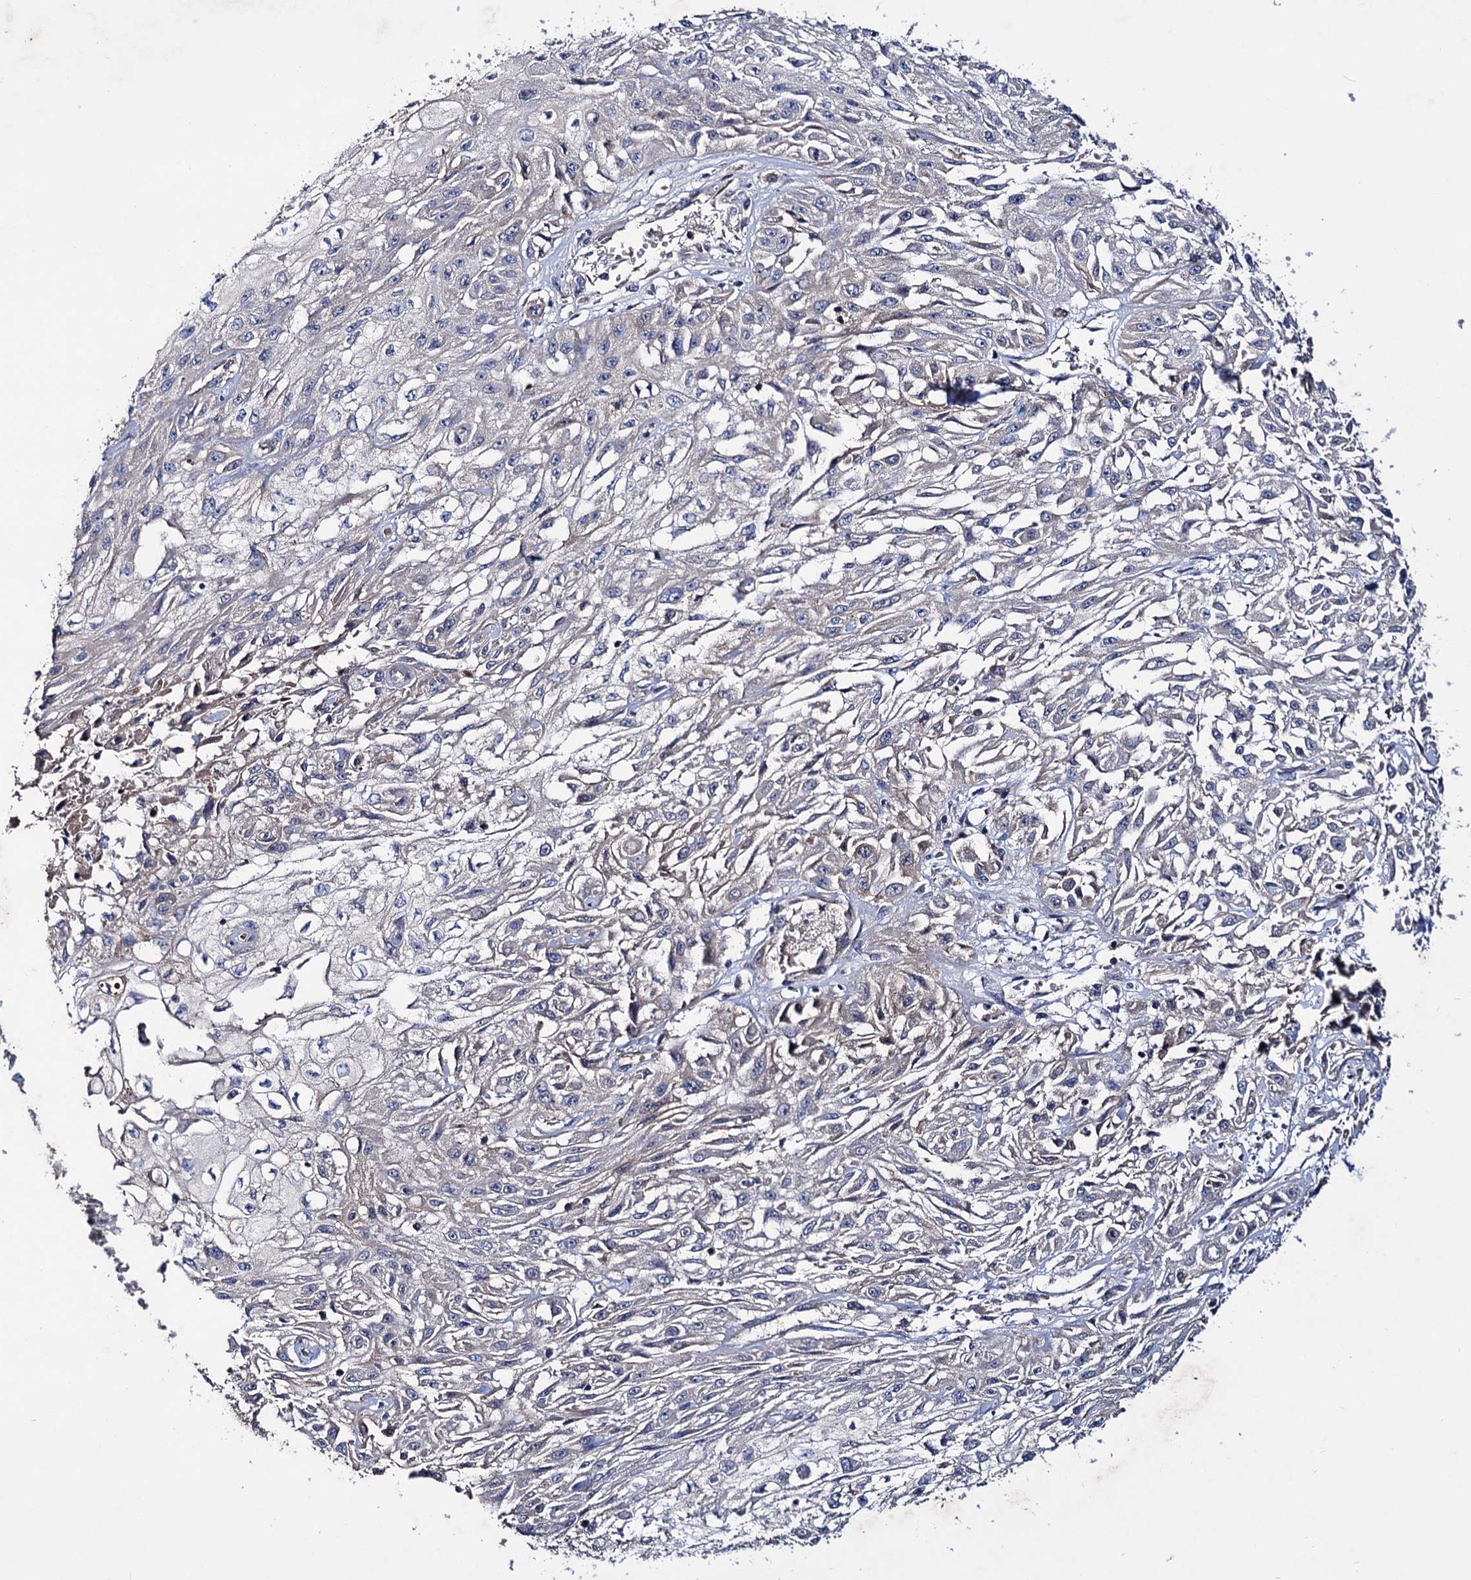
{"staining": {"intensity": "negative", "quantity": "none", "location": "none"}, "tissue": "skin cancer", "cell_type": "Tumor cells", "image_type": "cancer", "snomed": [{"axis": "morphology", "description": "Squamous cell carcinoma, NOS"}, {"axis": "morphology", "description": "Squamous cell carcinoma, metastatic, NOS"}, {"axis": "topography", "description": "Skin"}, {"axis": "topography", "description": "Lymph node"}], "caption": "DAB immunohistochemical staining of human skin metastatic squamous cell carcinoma shows no significant expression in tumor cells.", "gene": "CLPB", "patient": {"sex": "male", "age": 75}}